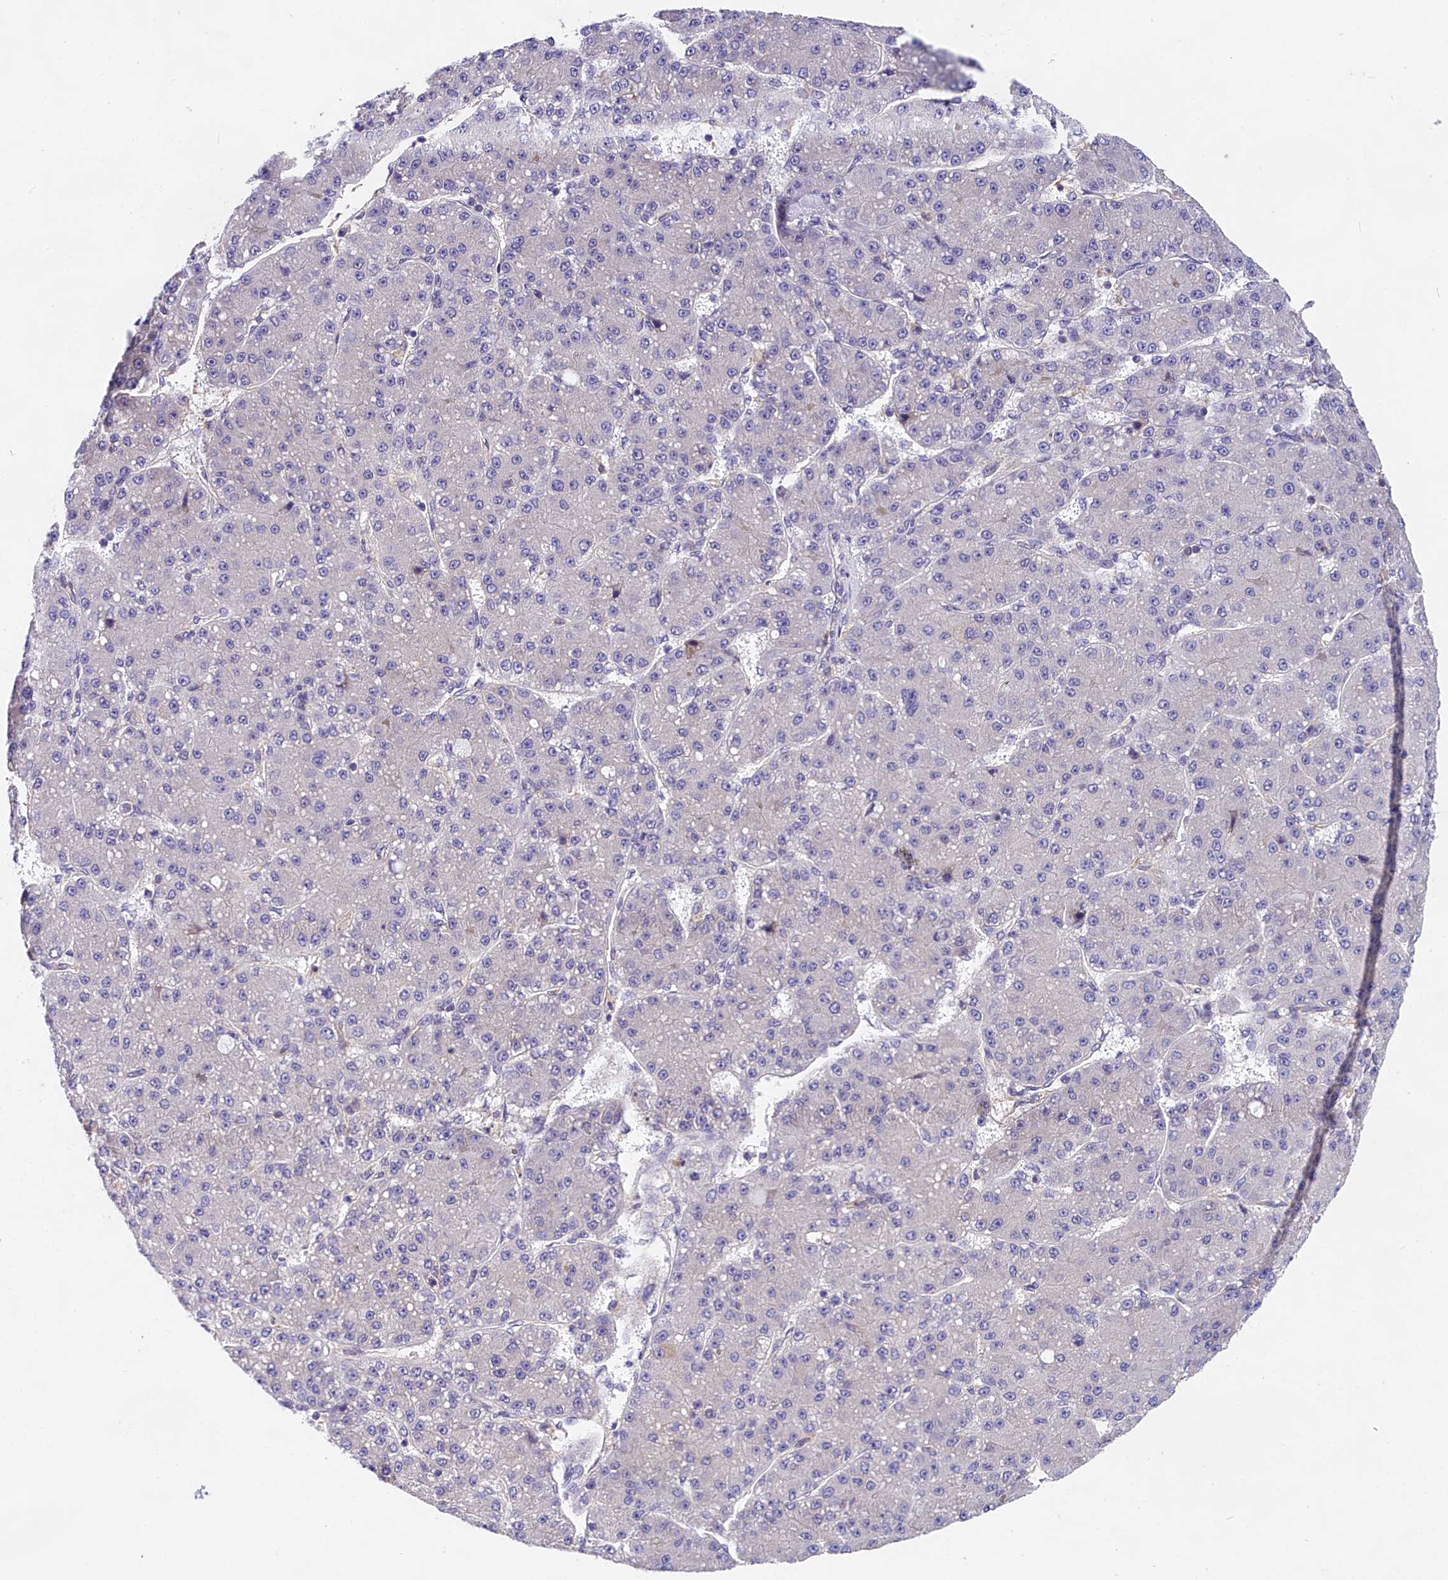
{"staining": {"intensity": "negative", "quantity": "none", "location": "none"}, "tissue": "liver cancer", "cell_type": "Tumor cells", "image_type": "cancer", "snomed": [{"axis": "morphology", "description": "Carcinoma, Hepatocellular, NOS"}, {"axis": "topography", "description": "Liver"}], "caption": "IHC photomicrograph of neoplastic tissue: human liver hepatocellular carcinoma stained with DAB shows no significant protein expression in tumor cells.", "gene": "OAS3", "patient": {"sex": "male", "age": 67}}